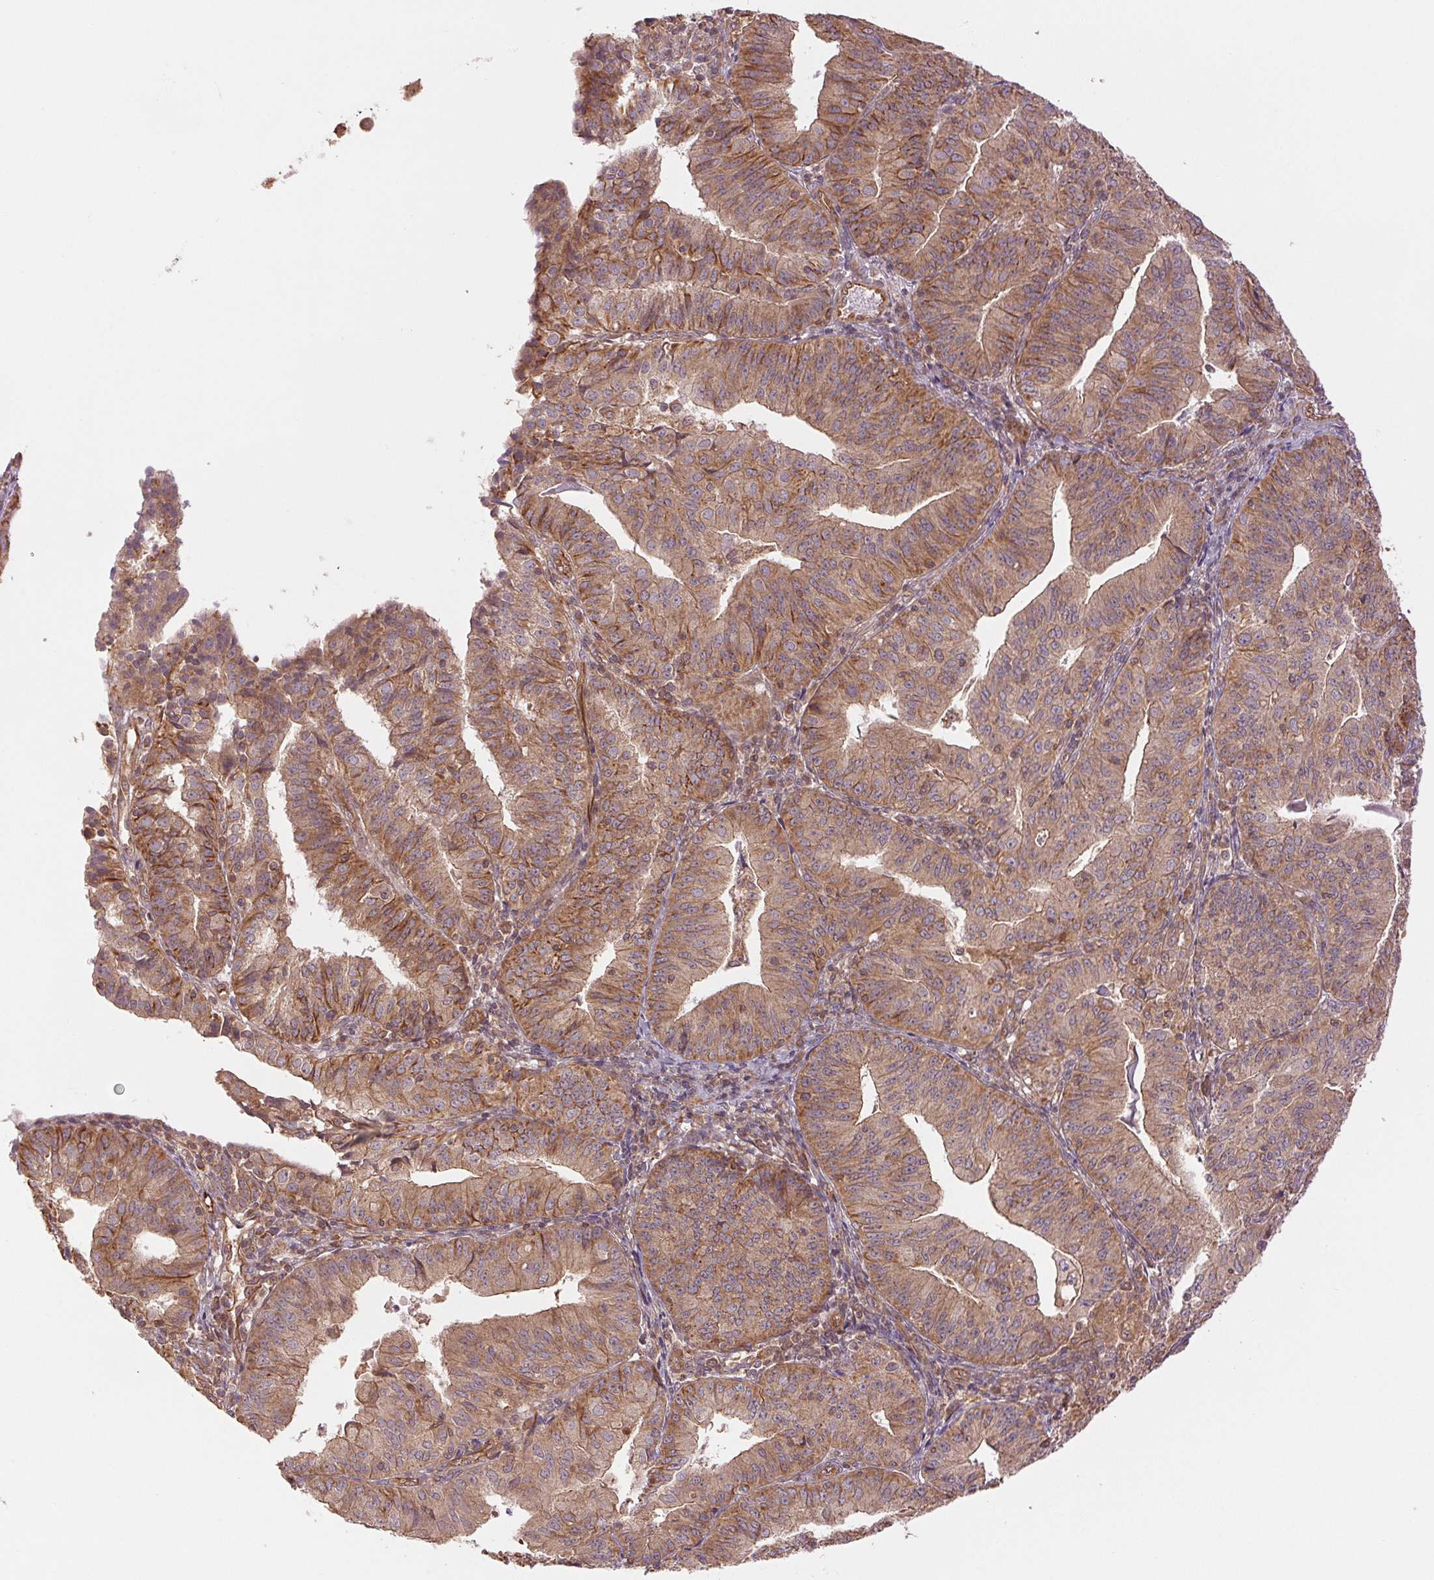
{"staining": {"intensity": "moderate", "quantity": ">75%", "location": "cytoplasmic/membranous"}, "tissue": "endometrial cancer", "cell_type": "Tumor cells", "image_type": "cancer", "snomed": [{"axis": "morphology", "description": "Adenocarcinoma, NOS"}, {"axis": "topography", "description": "Endometrium"}], "caption": "Protein positivity by immunohistochemistry (IHC) demonstrates moderate cytoplasmic/membranous positivity in about >75% of tumor cells in endometrial cancer. The staining was performed using DAB (3,3'-diaminobenzidine) to visualize the protein expression in brown, while the nuclei were stained in blue with hematoxylin (Magnification: 20x).", "gene": "STARD7", "patient": {"sex": "female", "age": 56}}